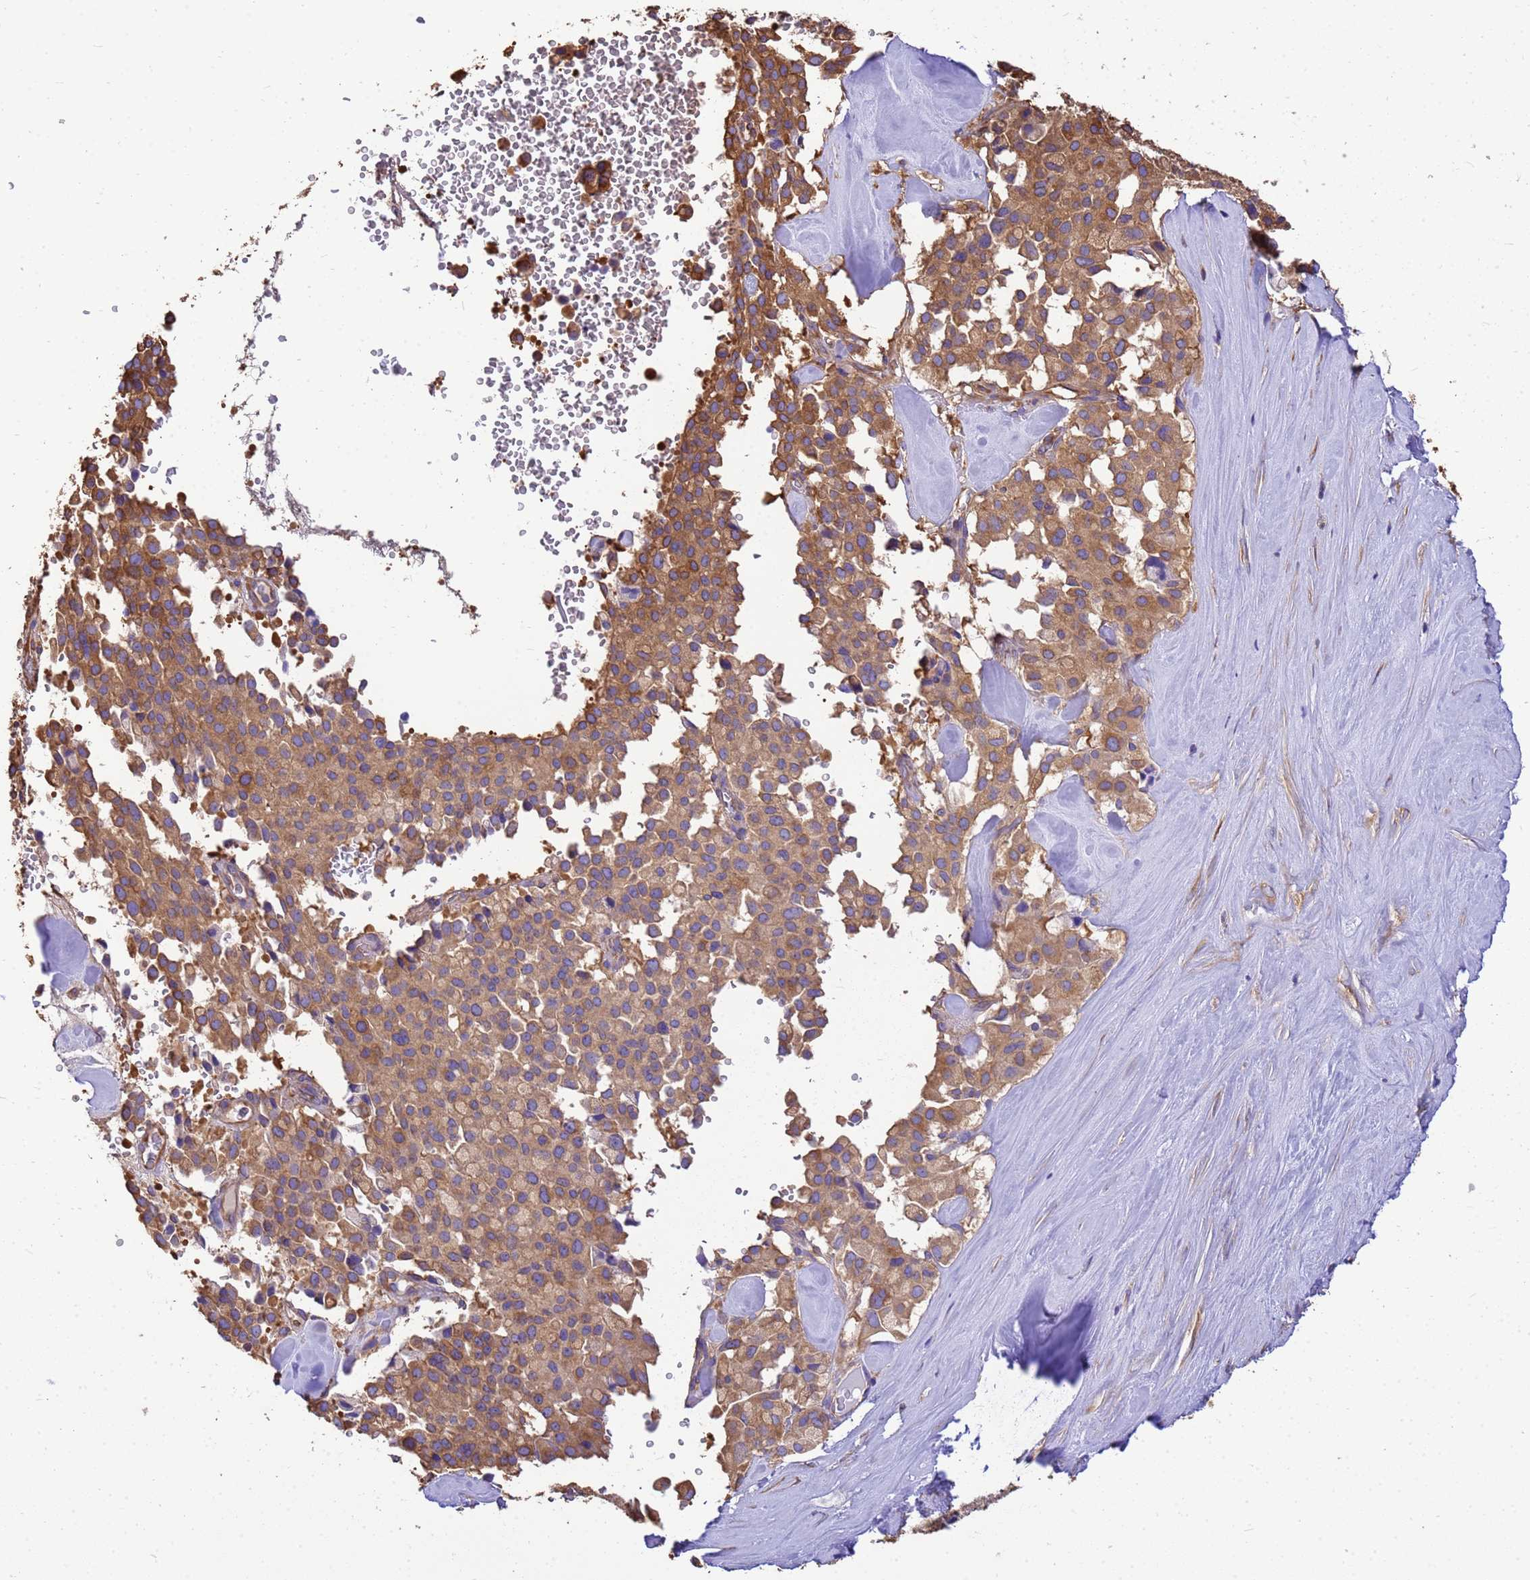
{"staining": {"intensity": "moderate", "quantity": ">75%", "location": "cytoplasmic/membranous"}, "tissue": "pancreatic cancer", "cell_type": "Tumor cells", "image_type": "cancer", "snomed": [{"axis": "morphology", "description": "Adenocarcinoma, NOS"}, {"axis": "topography", "description": "Pancreas"}], "caption": "Pancreatic adenocarcinoma stained with a brown dye exhibits moderate cytoplasmic/membranous positive expression in approximately >75% of tumor cells.", "gene": "TUBB1", "patient": {"sex": "male", "age": 65}}